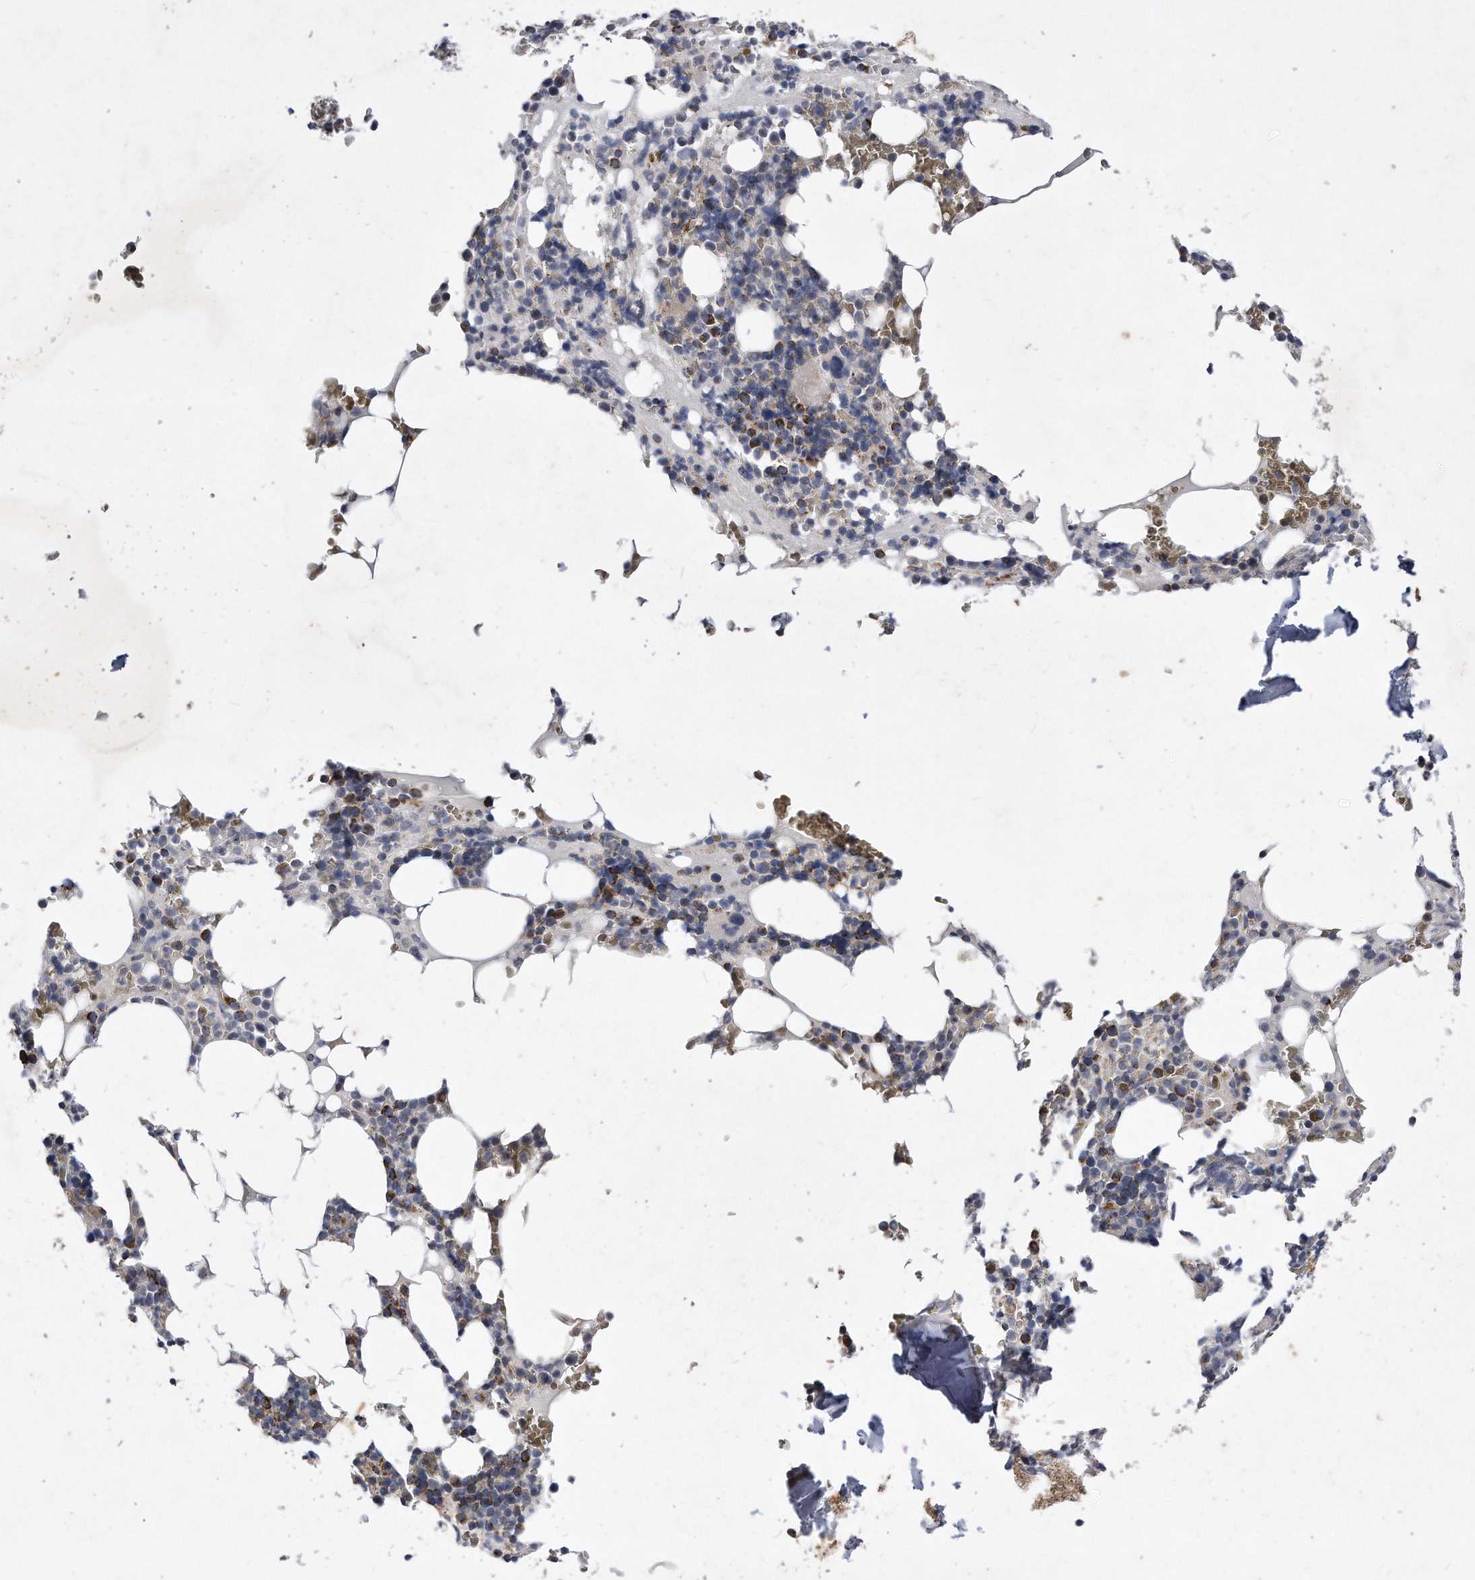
{"staining": {"intensity": "moderate", "quantity": "<25%", "location": "cytoplasmic/membranous"}, "tissue": "bone marrow", "cell_type": "Hematopoietic cells", "image_type": "normal", "snomed": [{"axis": "morphology", "description": "Normal tissue, NOS"}, {"axis": "topography", "description": "Bone marrow"}], "caption": "IHC of benign human bone marrow reveals low levels of moderate cytoplasmic/membranous staining in approximately <25% of hematopoietic cells.", "gene": "PPP5C", "patient": {"sex": "male", "age": 58}}